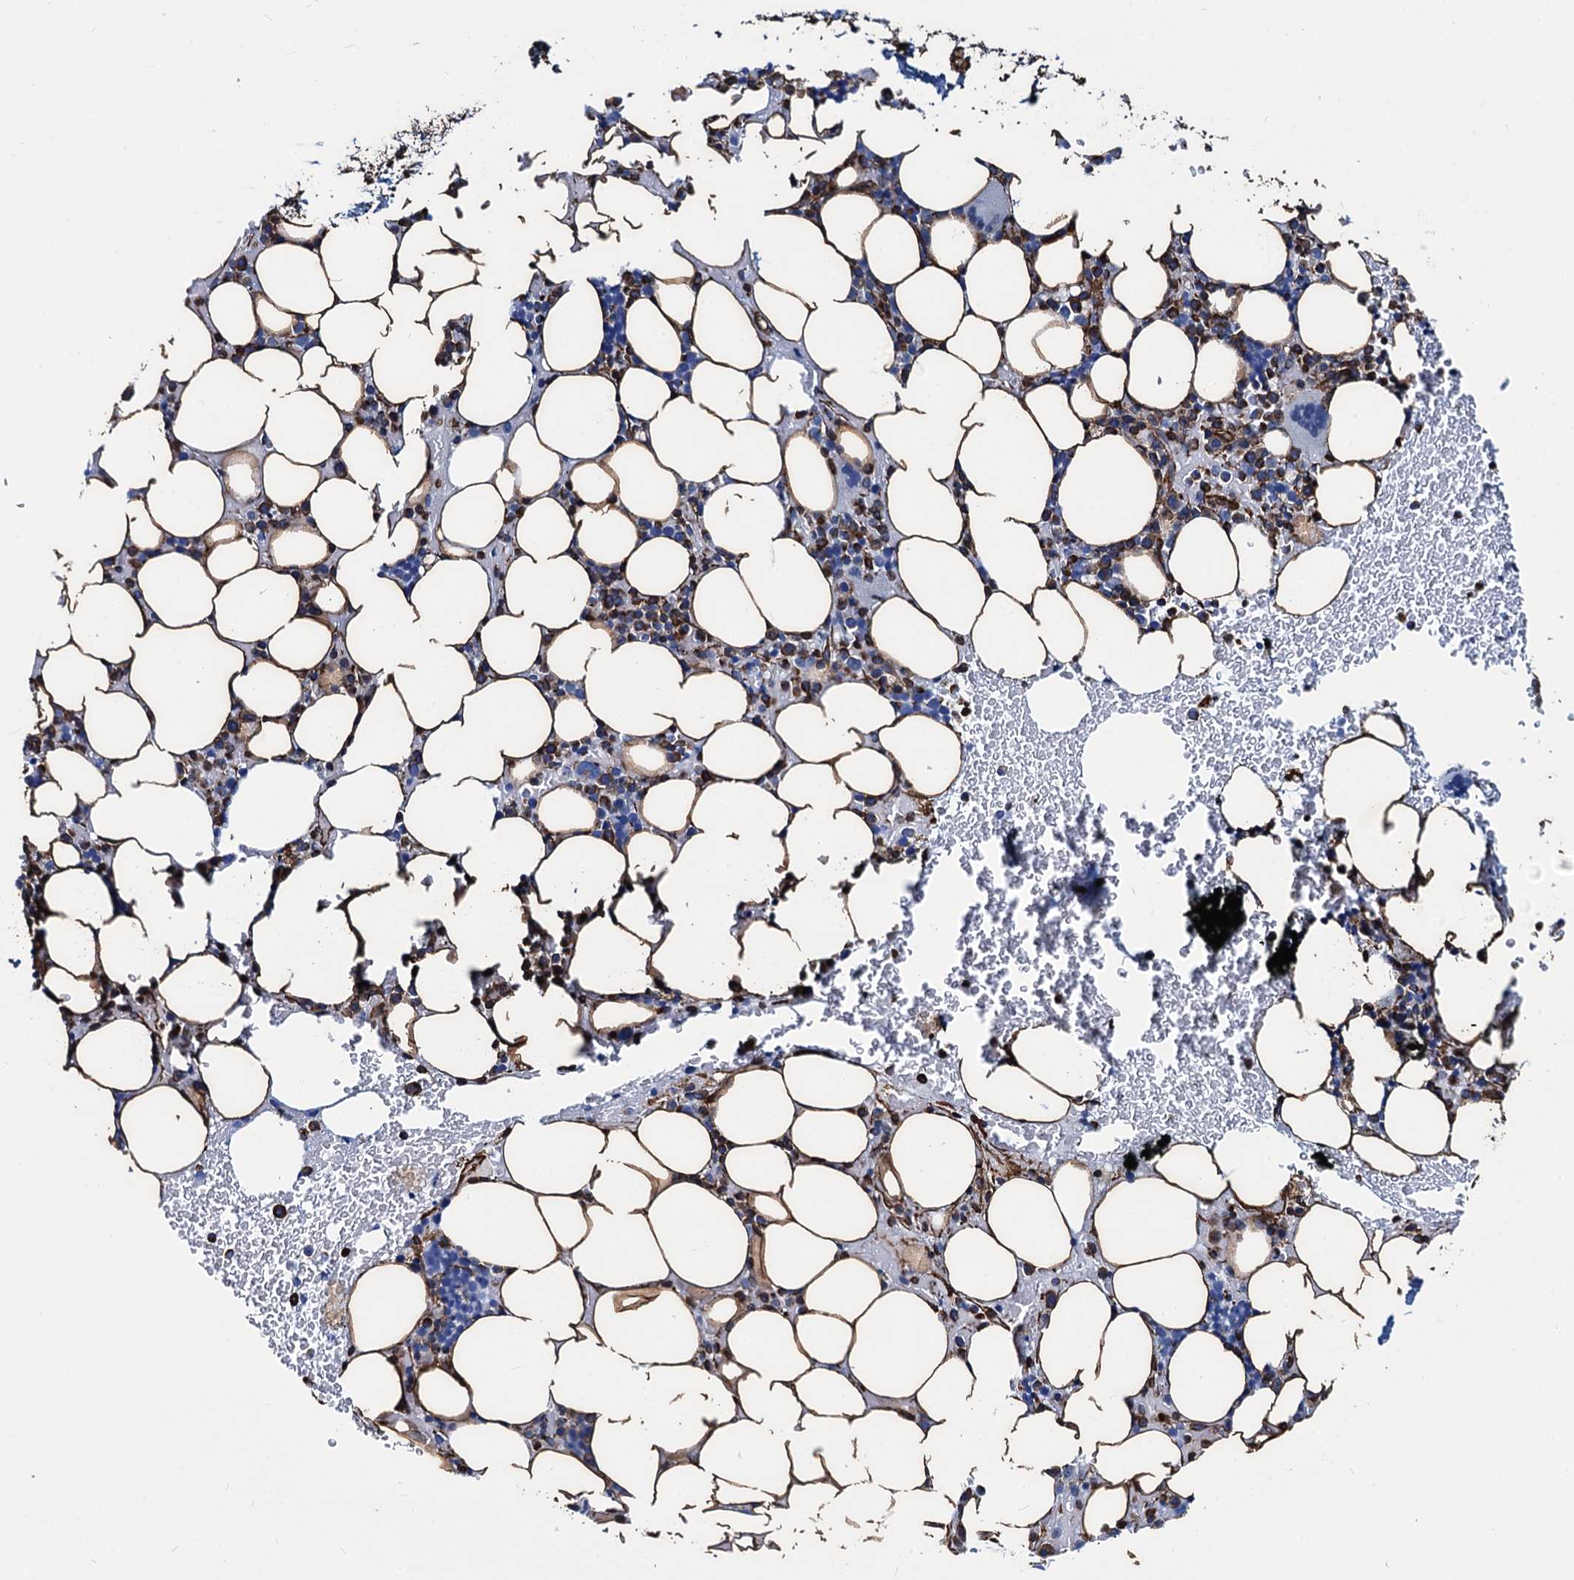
{"staining": {"intensity": "moderate", "quantity": "25%-75%", "location": "cytoplasmic/membranous"}, "tissue": "bone marrow", "cell_type": "Hematopoietic cells", "image_type": "normal", "snomed": [{"axis": "morphology", "description": "Normal tissue, NOS"}, {"axis": "topography", "description": "Bone marrow"}], "caption": "This micrograph shows IHC staining of normal human bone marrow, with medium moderate cytoplasmic/membranous staining in about 25%-75% of hematopoietic cells.", "gene": "PGM2", "patient": {"sex": "male", "age": 78}}